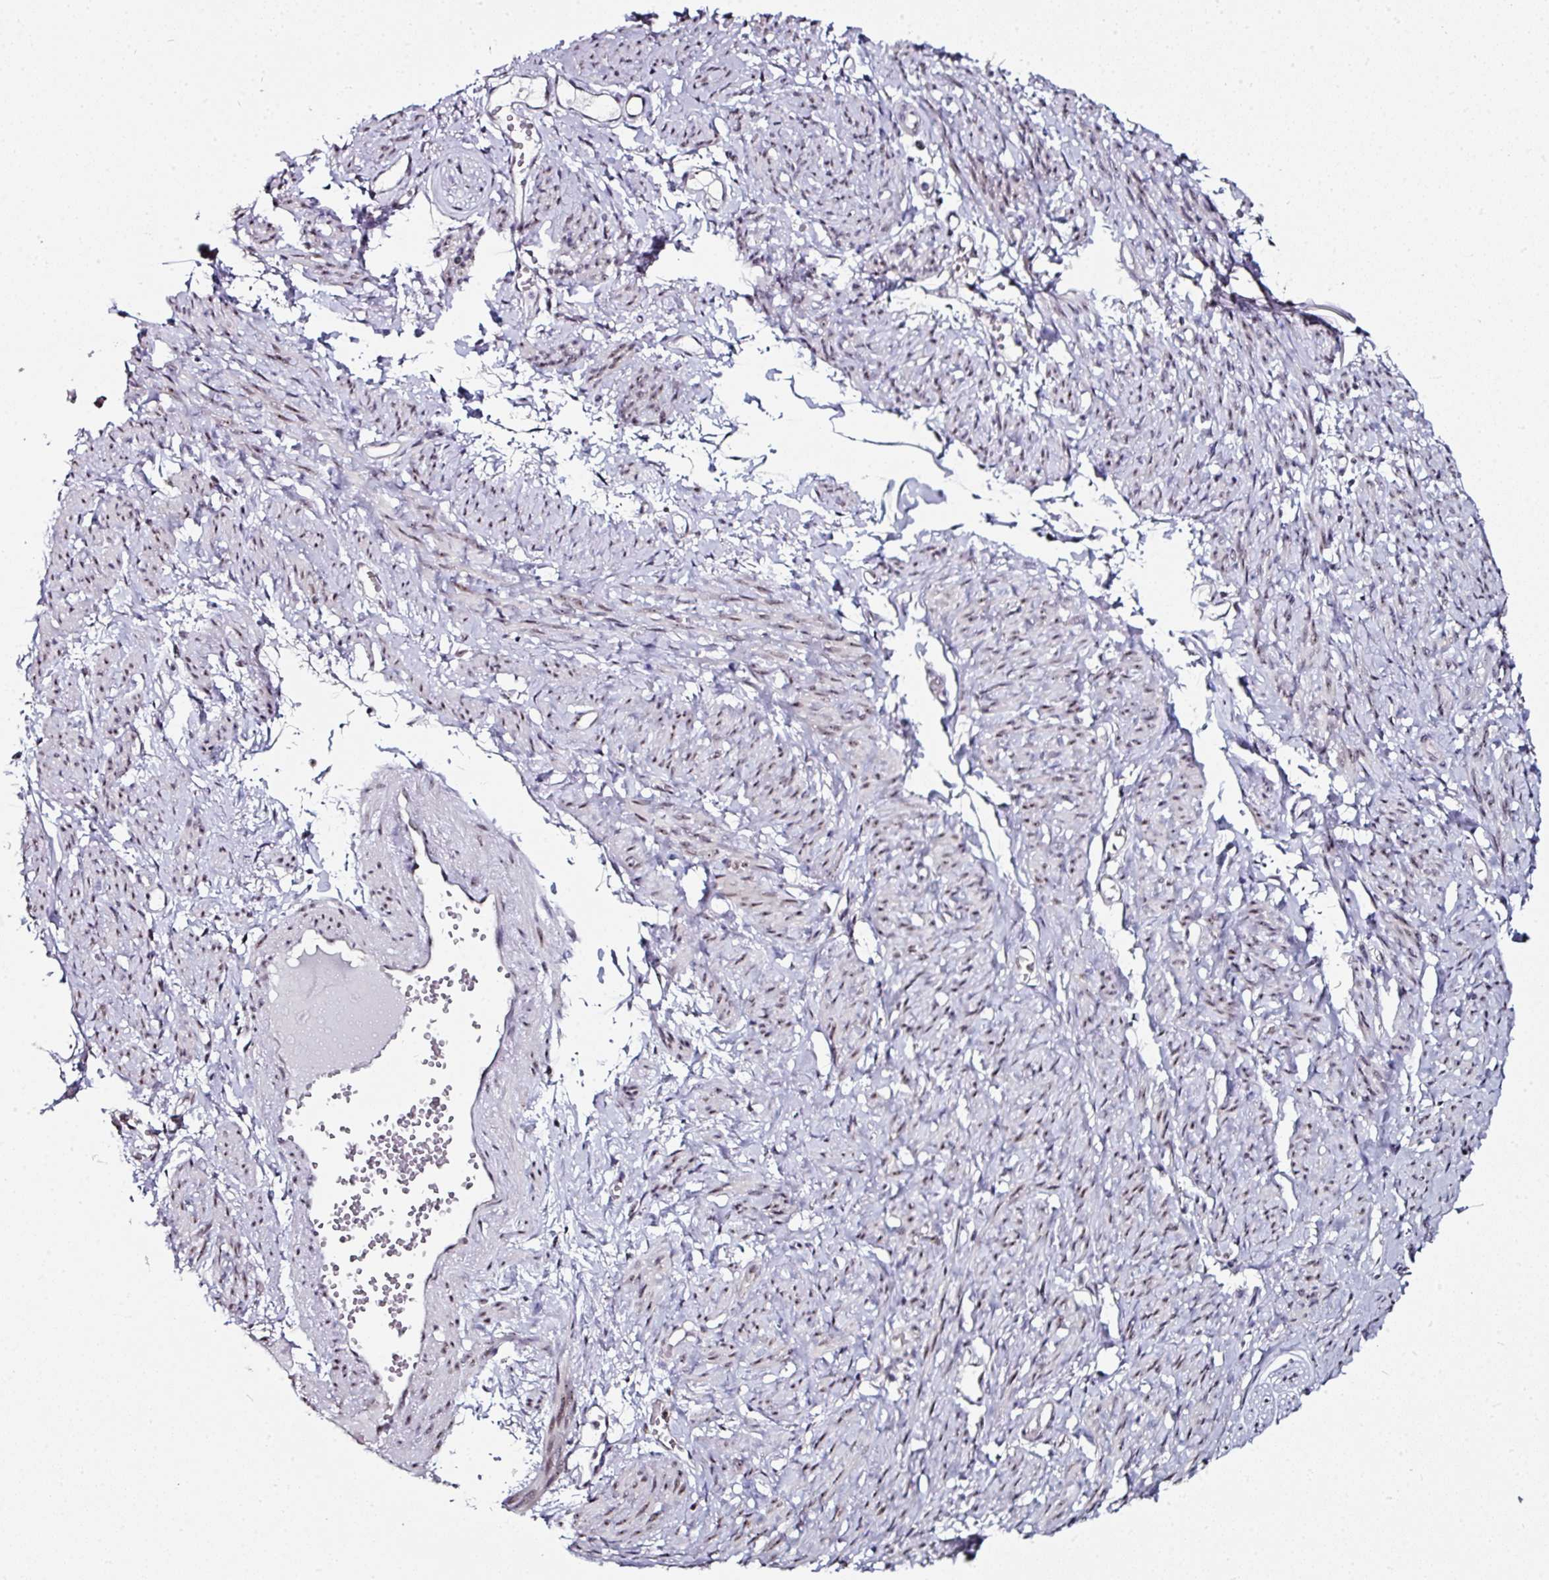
{"staining": {"intensity": "weak", "quantity": ">75%", "location": "nuclear"}, "tissue": "smooth muscle", "cell_type": "Smooth muscle cells", "image_type": "normal", "snomed": [{"axis": "morphology", "description": "Normal tissue, NOS"}, {"axis": "topography", "description": "Smooth muscle"}], "caption": "Smooth muscle stained with IHC shows weak nuclear staining in approximately >75% of smooth muscle cells.", "gene": "NACC2", "patient": {"sex": "female", "age": 65}}